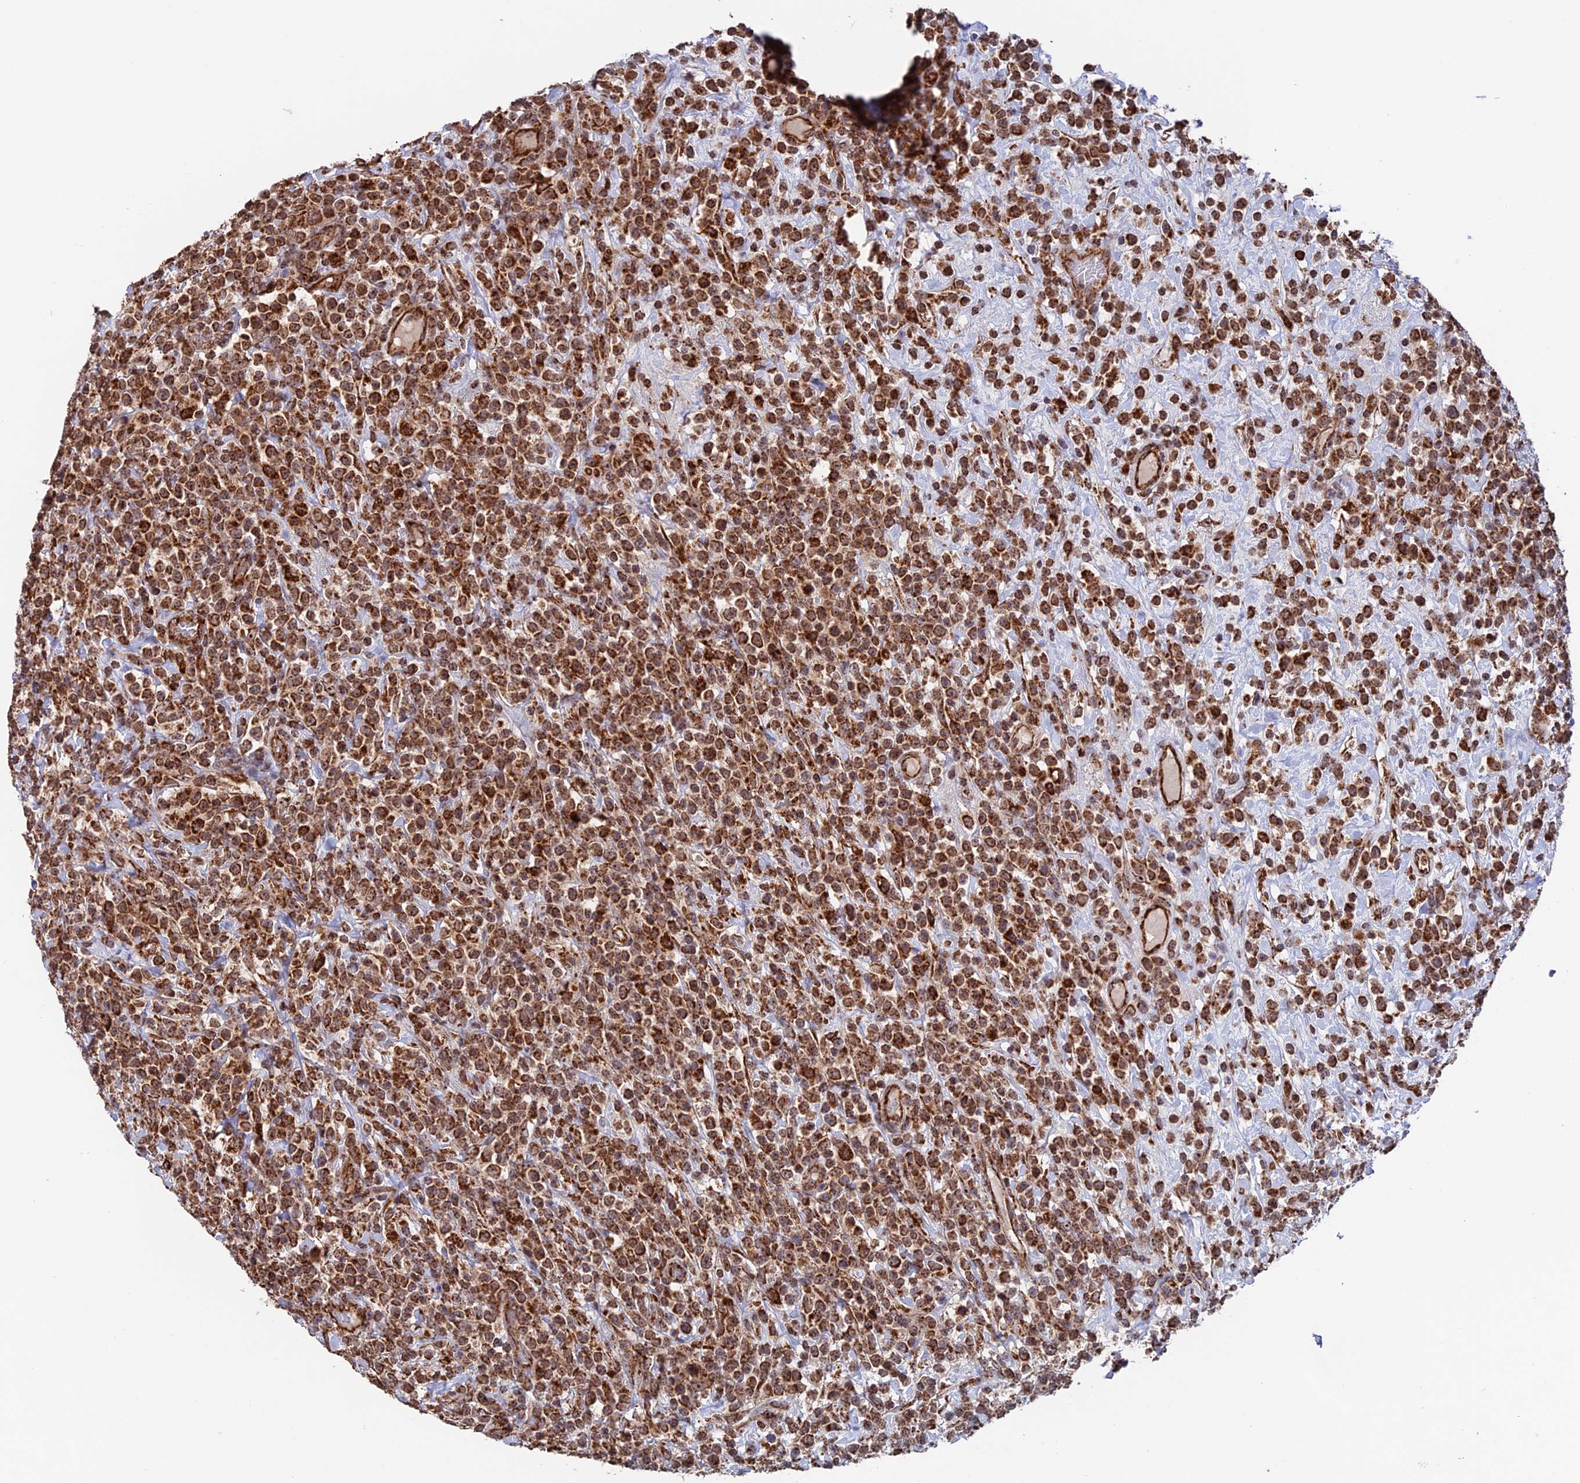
{"staining": {"intensity": "strong", "quantity": ">75%", "location": "cytoplasmic/membranous"}, "tissue": "lymphoma", "cell_type": "Tumor cells", "image_type": "cancer", "snomed": [{"axis": "morphology", "description": "Malignant lymphoma, non-Hodgkin's type, High grade"}, {"axis": "topography", "description": "Colon"}], "caption": "A brown stain highlights strong cytoplasmic/membranous expression of a protein in human high-grade malignant lymphoma, non-Hodgkin's type tumor cells.", "gene": "DTYMK", "patient": {"sex": "female", "age": 53}}